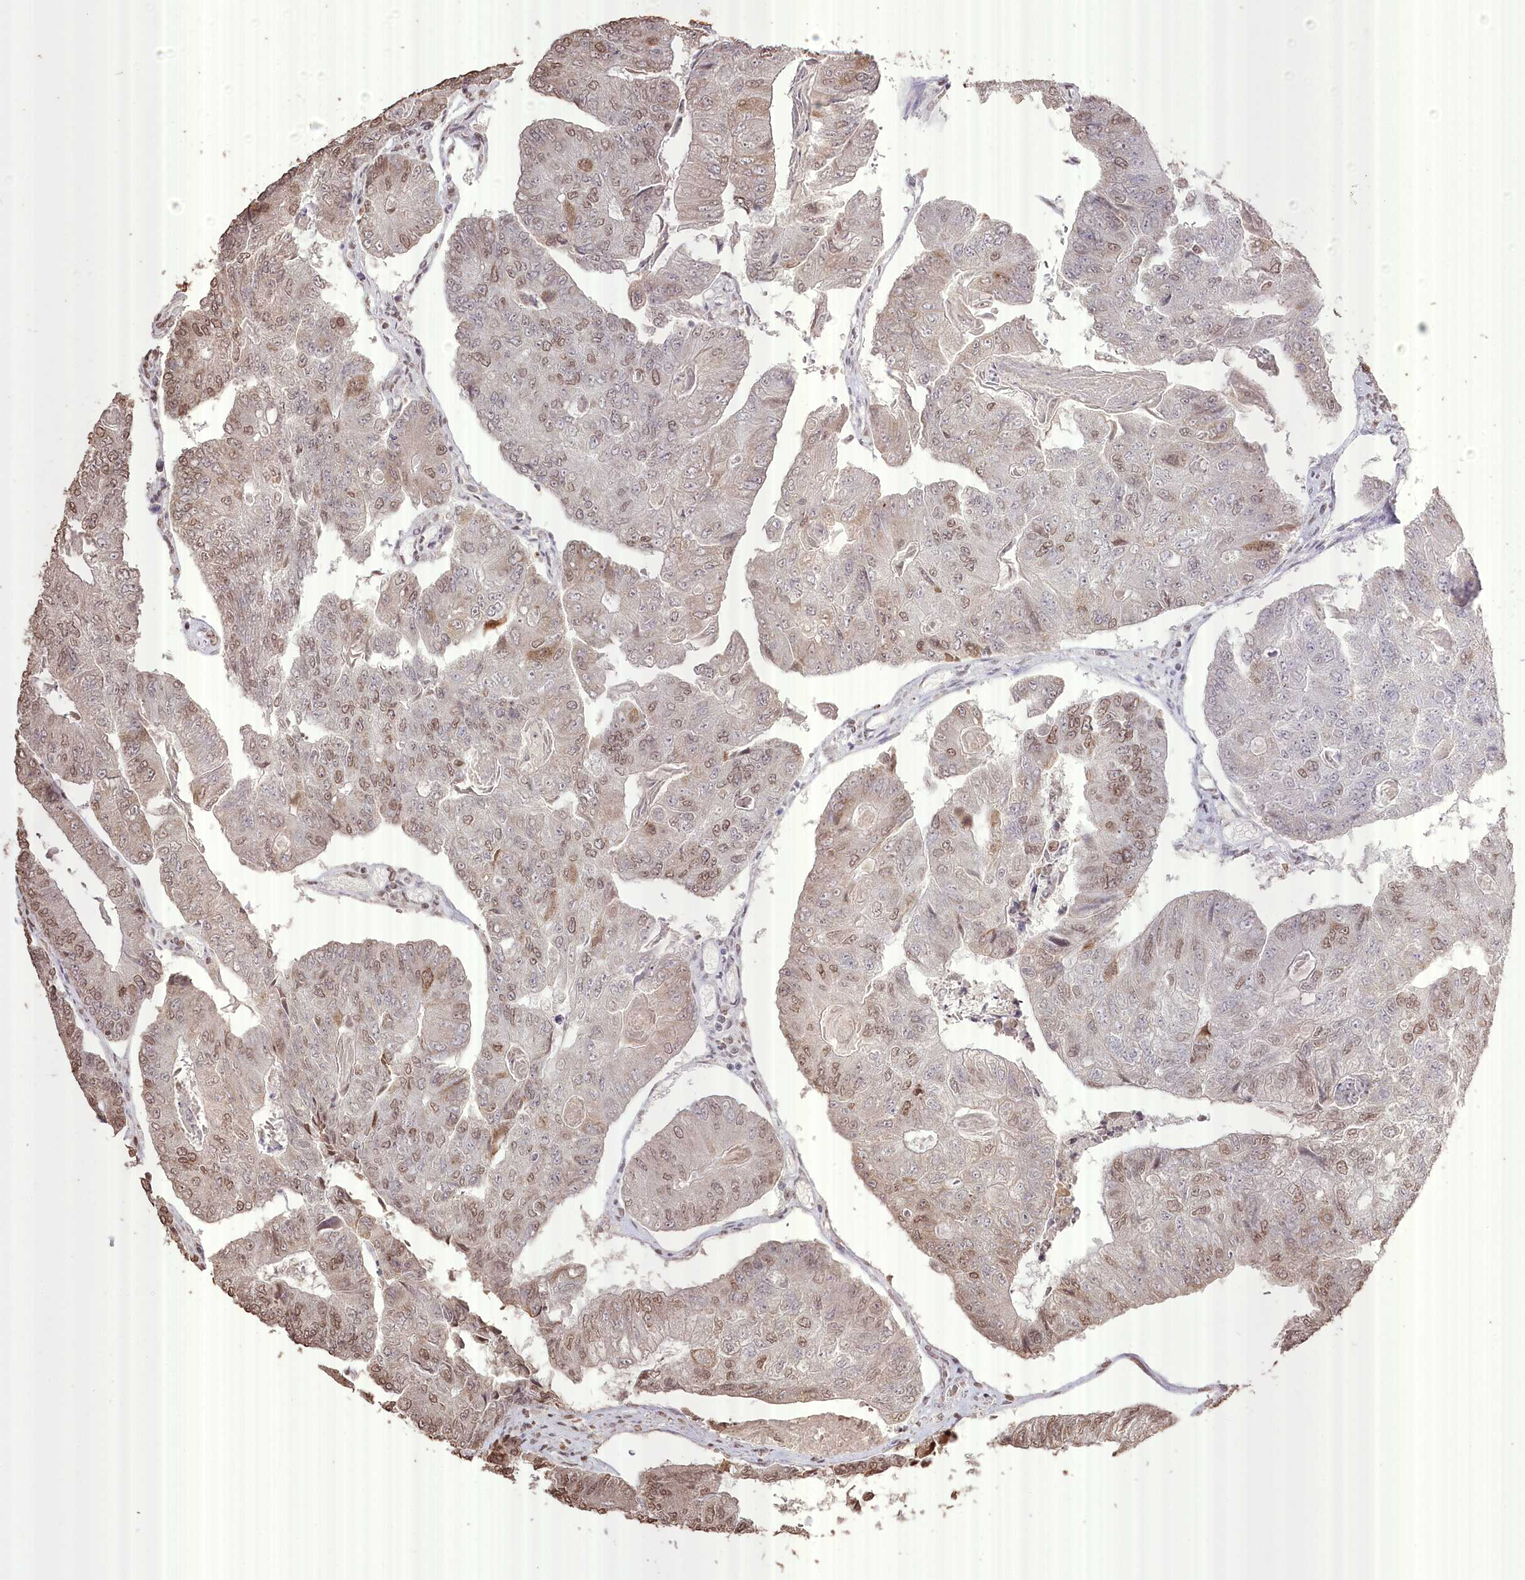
{"staining": {"intensity": "moderate", "quantity": "25%-75%", "location": "nuclear"}, "tissue": "colorectal cancer", "cell_type": "Tumor cells", "image_type": "cancer", "snomed": [{"axis": "morphology", "description": "Adenocarcinoma, NOS"}, {"axis": "topography", "description": "Colon"}], "caption": "Protein analysis of adenocarcinoma (colorectal) tissue reveals moderate nuclear expression in about 25%-75% of tumor cells. The protein of interest is stained brown, and the nuclei are stained in blue (DAB (3,3'-diaminobenzidine) IHC with brightfield microscopy, high magnification).", "gene": "SLC39A10", "patient": {"sex": "female", "age": 67}}